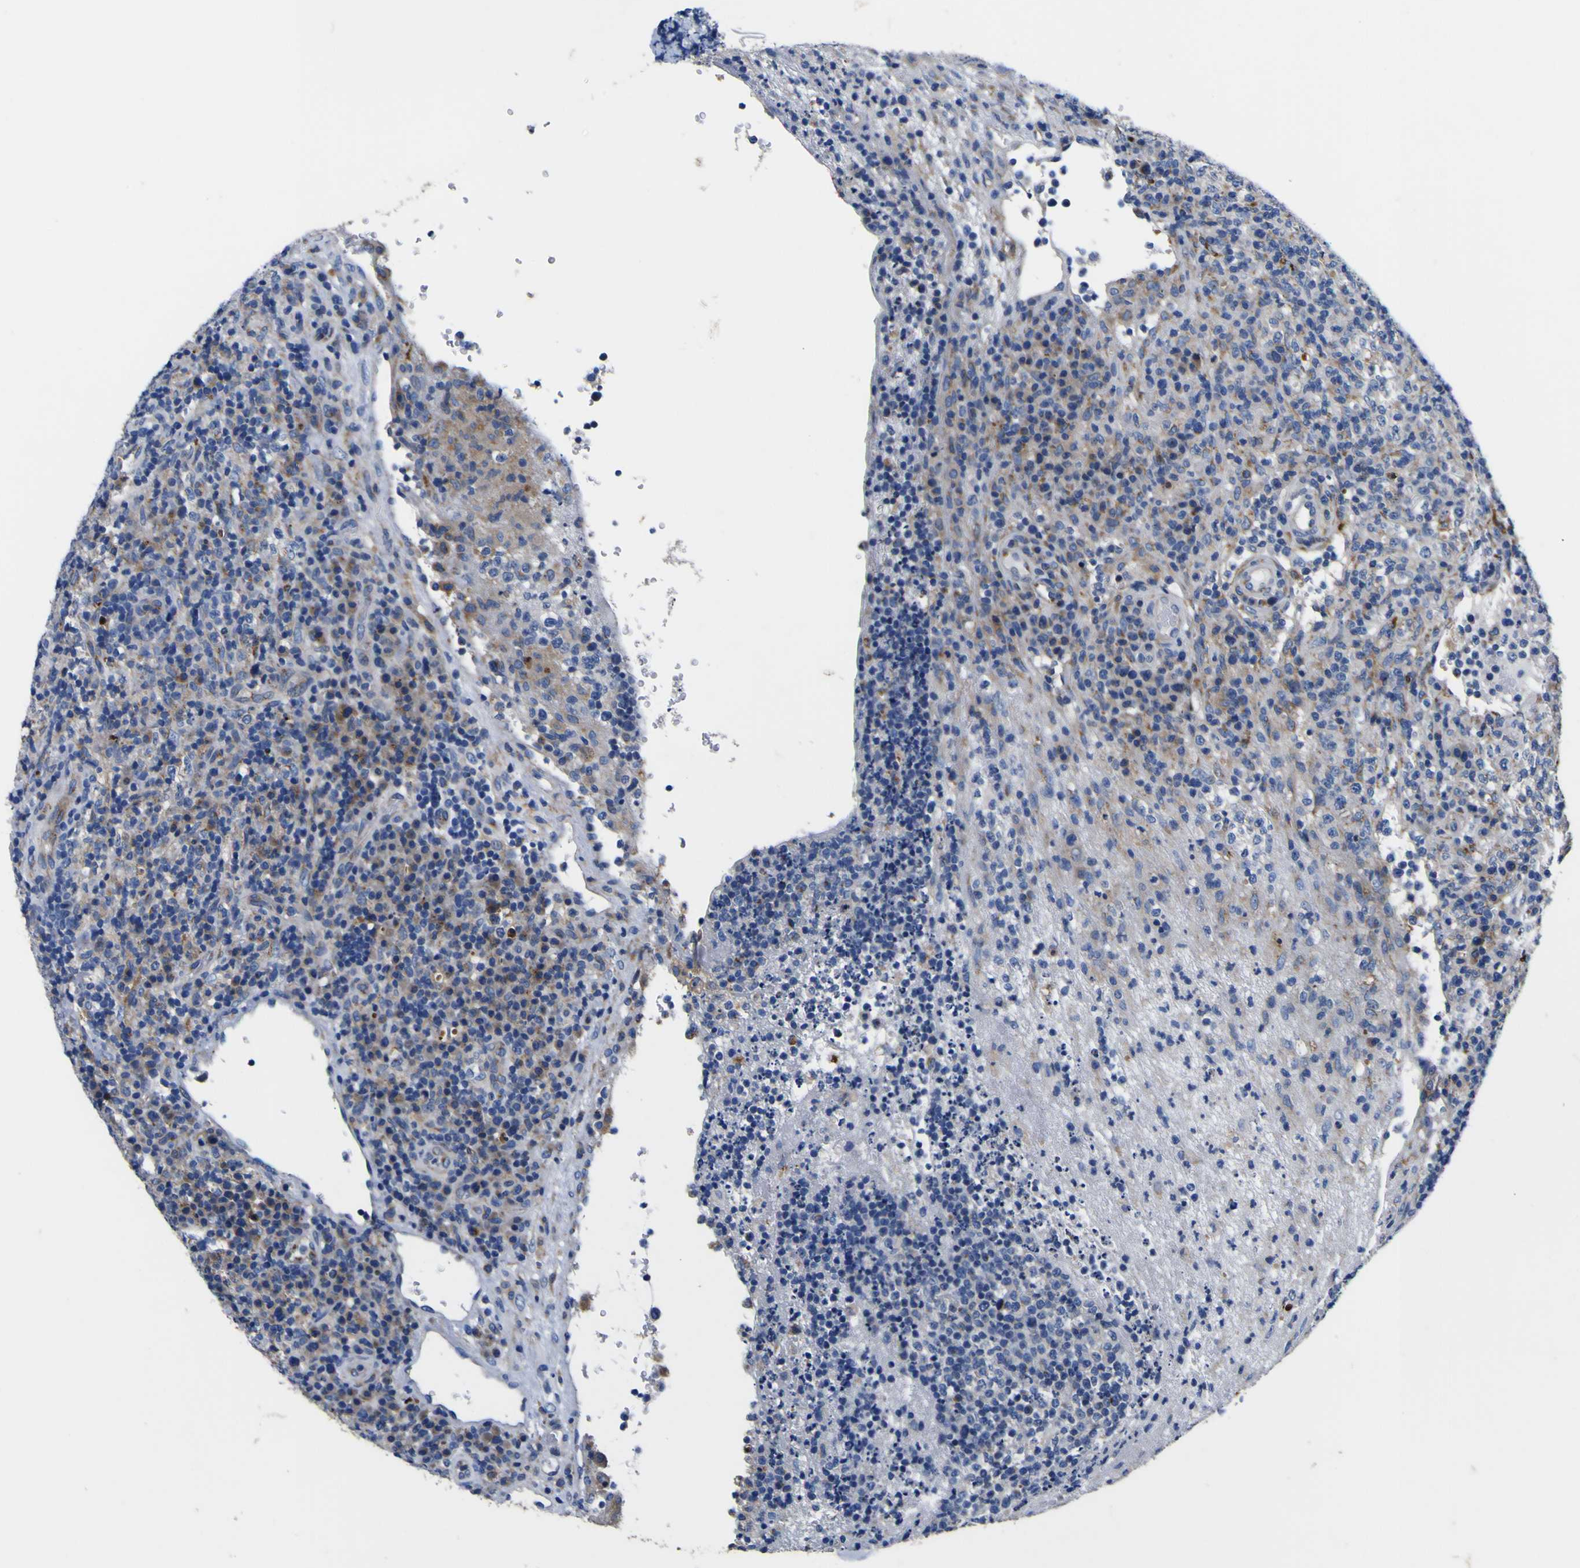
{"staining": {"intensity": "negative", "quantity": "none", "location": "none"}, "tissue": "lymphoma", "cell_type": "Tumor cells", "image_type": "cancer", "snomed": [{"axis": "morphology", "description": "Malignant lymphoma, non-Hodgkin's type, High grade"}, {"axis": "topography", "description": "Lymph node"}], "caption": "This is an immunohistochemistry (IHC) image of high-grade malignant lymphoma, non-Hodgkin's type. There is no staining in tumor cells.", "gene": "COA1", "patient": {"sex": "female", "age": 76}}